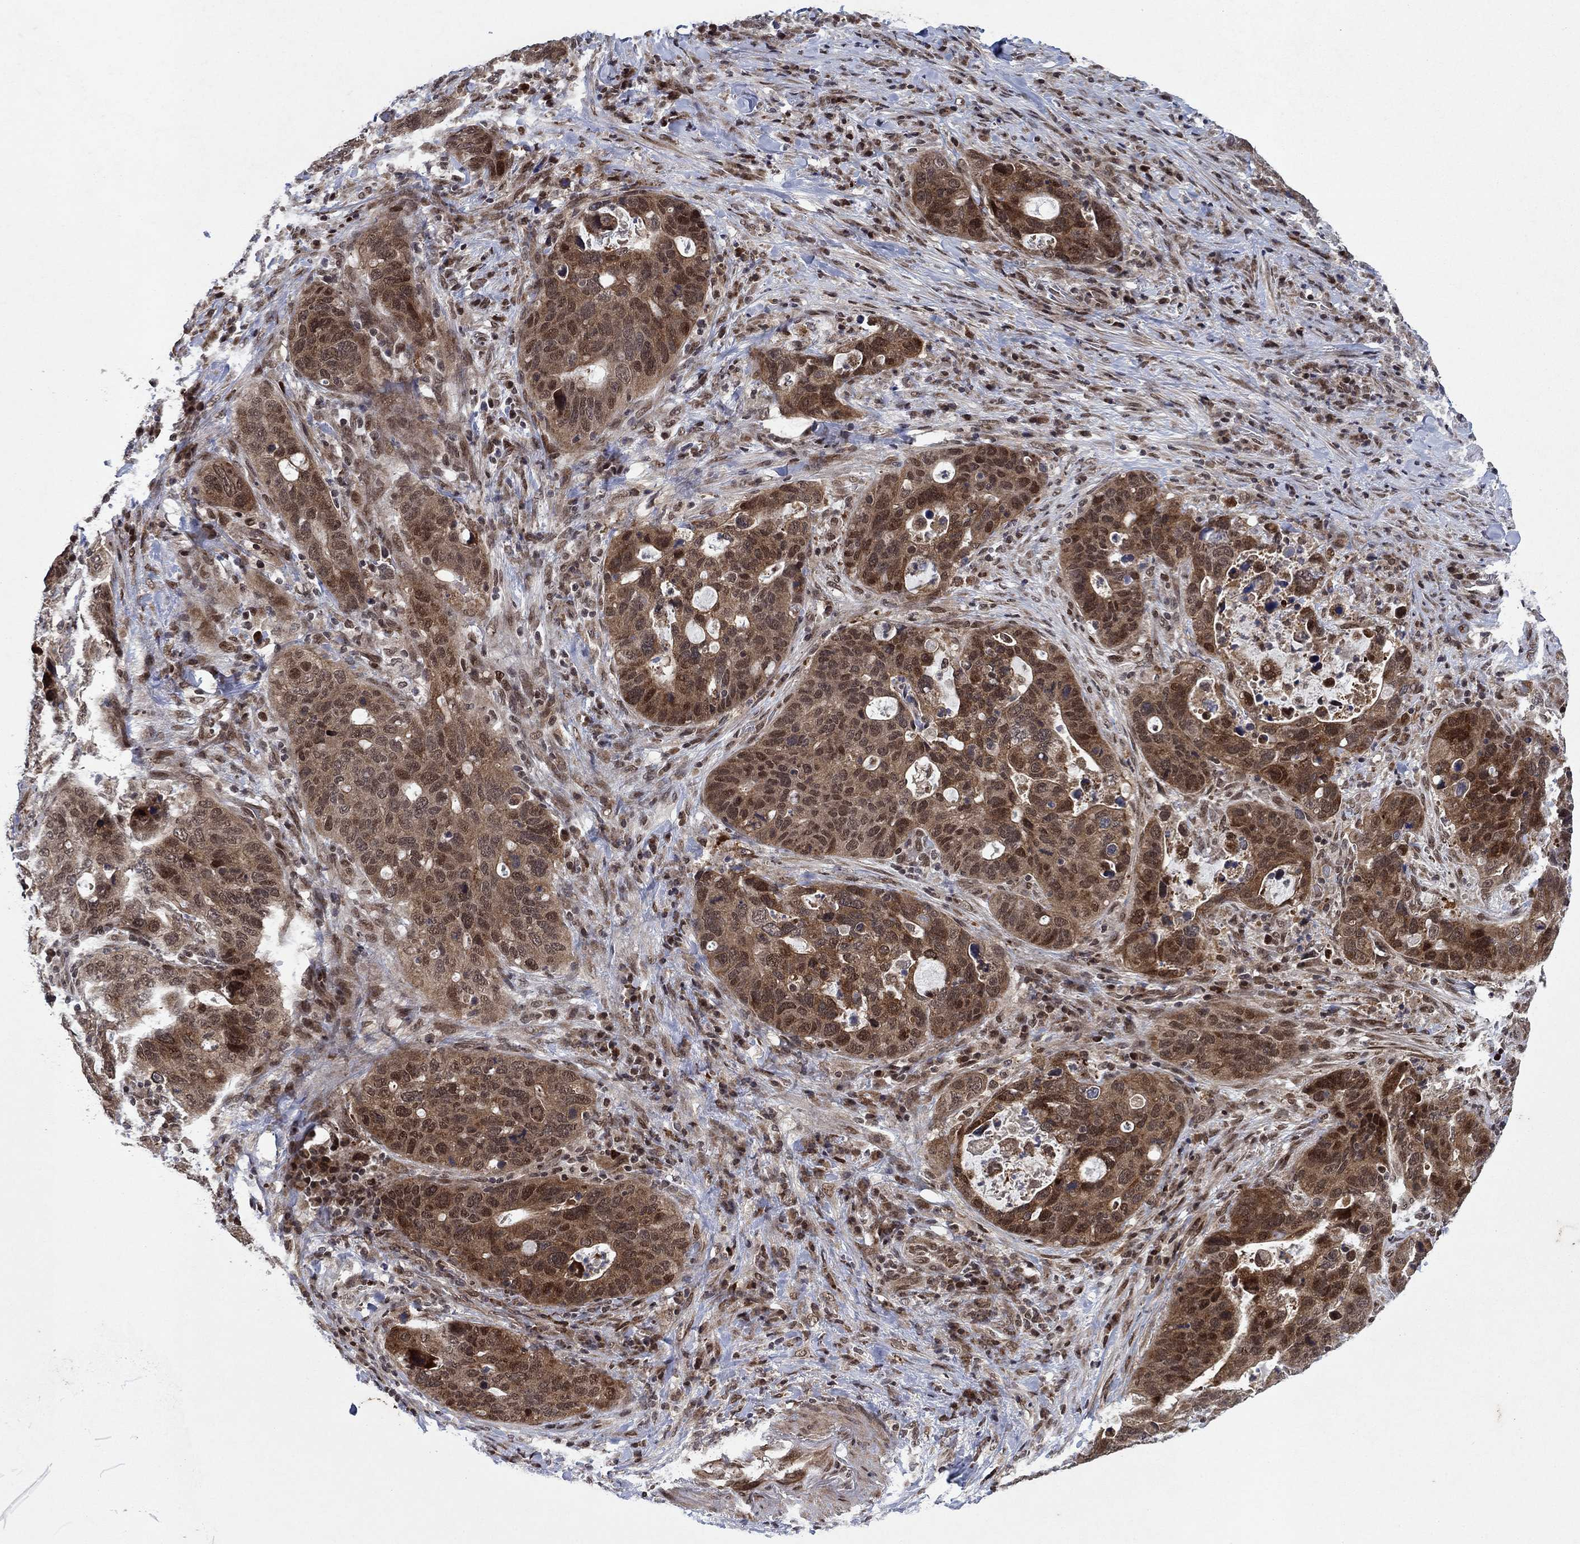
{"staining": {"intensity": "strong", "quantity": "25%-75%", "location": "cytoplasmic/membranous,nuclear"}, "tissue": "stomach cancer", "cell_type": "Tumor cells", "image_type": "cancer", "snomed": [{"axis": "morphology", "description": "Adenocarcinoma, NOS"}, {"axis": "topography", "description": "Stomach"}], "caption": "This photomicrograph exhibits immunohistochemistry staining of human stomach adenocarcinoma, with high strong cytoplasmic/membranous and nuclear staining in about 25%-75% of tumor cells.", "gene": "PRICKLE4", "patient": {"sex": "male", "age": 54}}